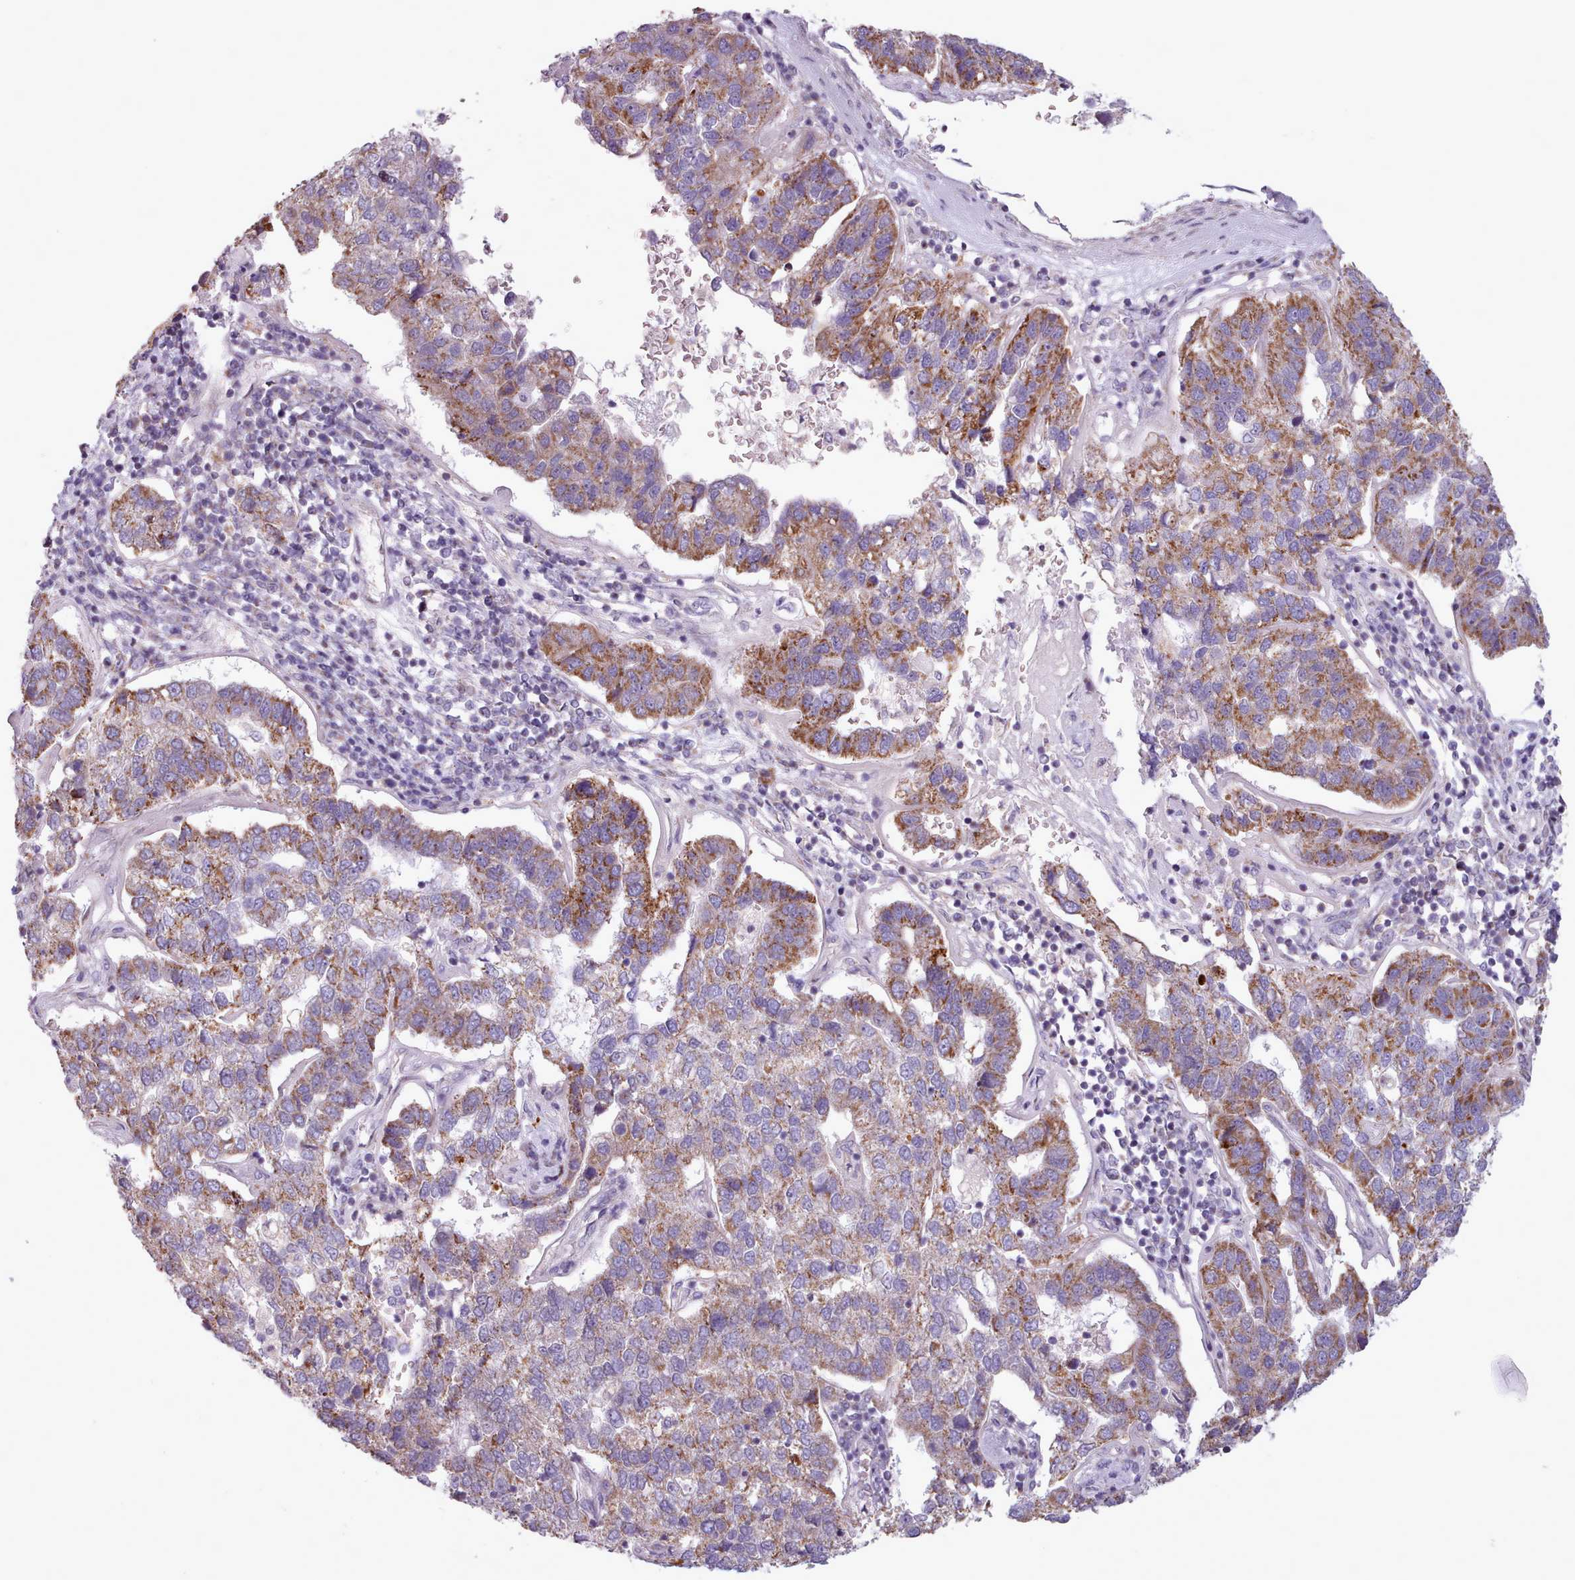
{"staining": {"intensity": "strong", "quantity": "25%-75%", "location": "cytoplasmic/membranous"}, "tissue": "pancreatic cancer", "cell_type": "Tumor cells", "image_type": "cancer", "snomed": [{"axis": "morphology", "description": "Adenocarcinoma, NOS"}, {"axis": "topography", "description": "Pancreas"}], "caption": "The photomicrograph demonstrates a brown stain indicating the presence of a protein in the cytoplasmic/membranous of tumor cells in pancreatic cancer.", "gene": "AVL9", "patient": {"sex": "female", "age": 61}}